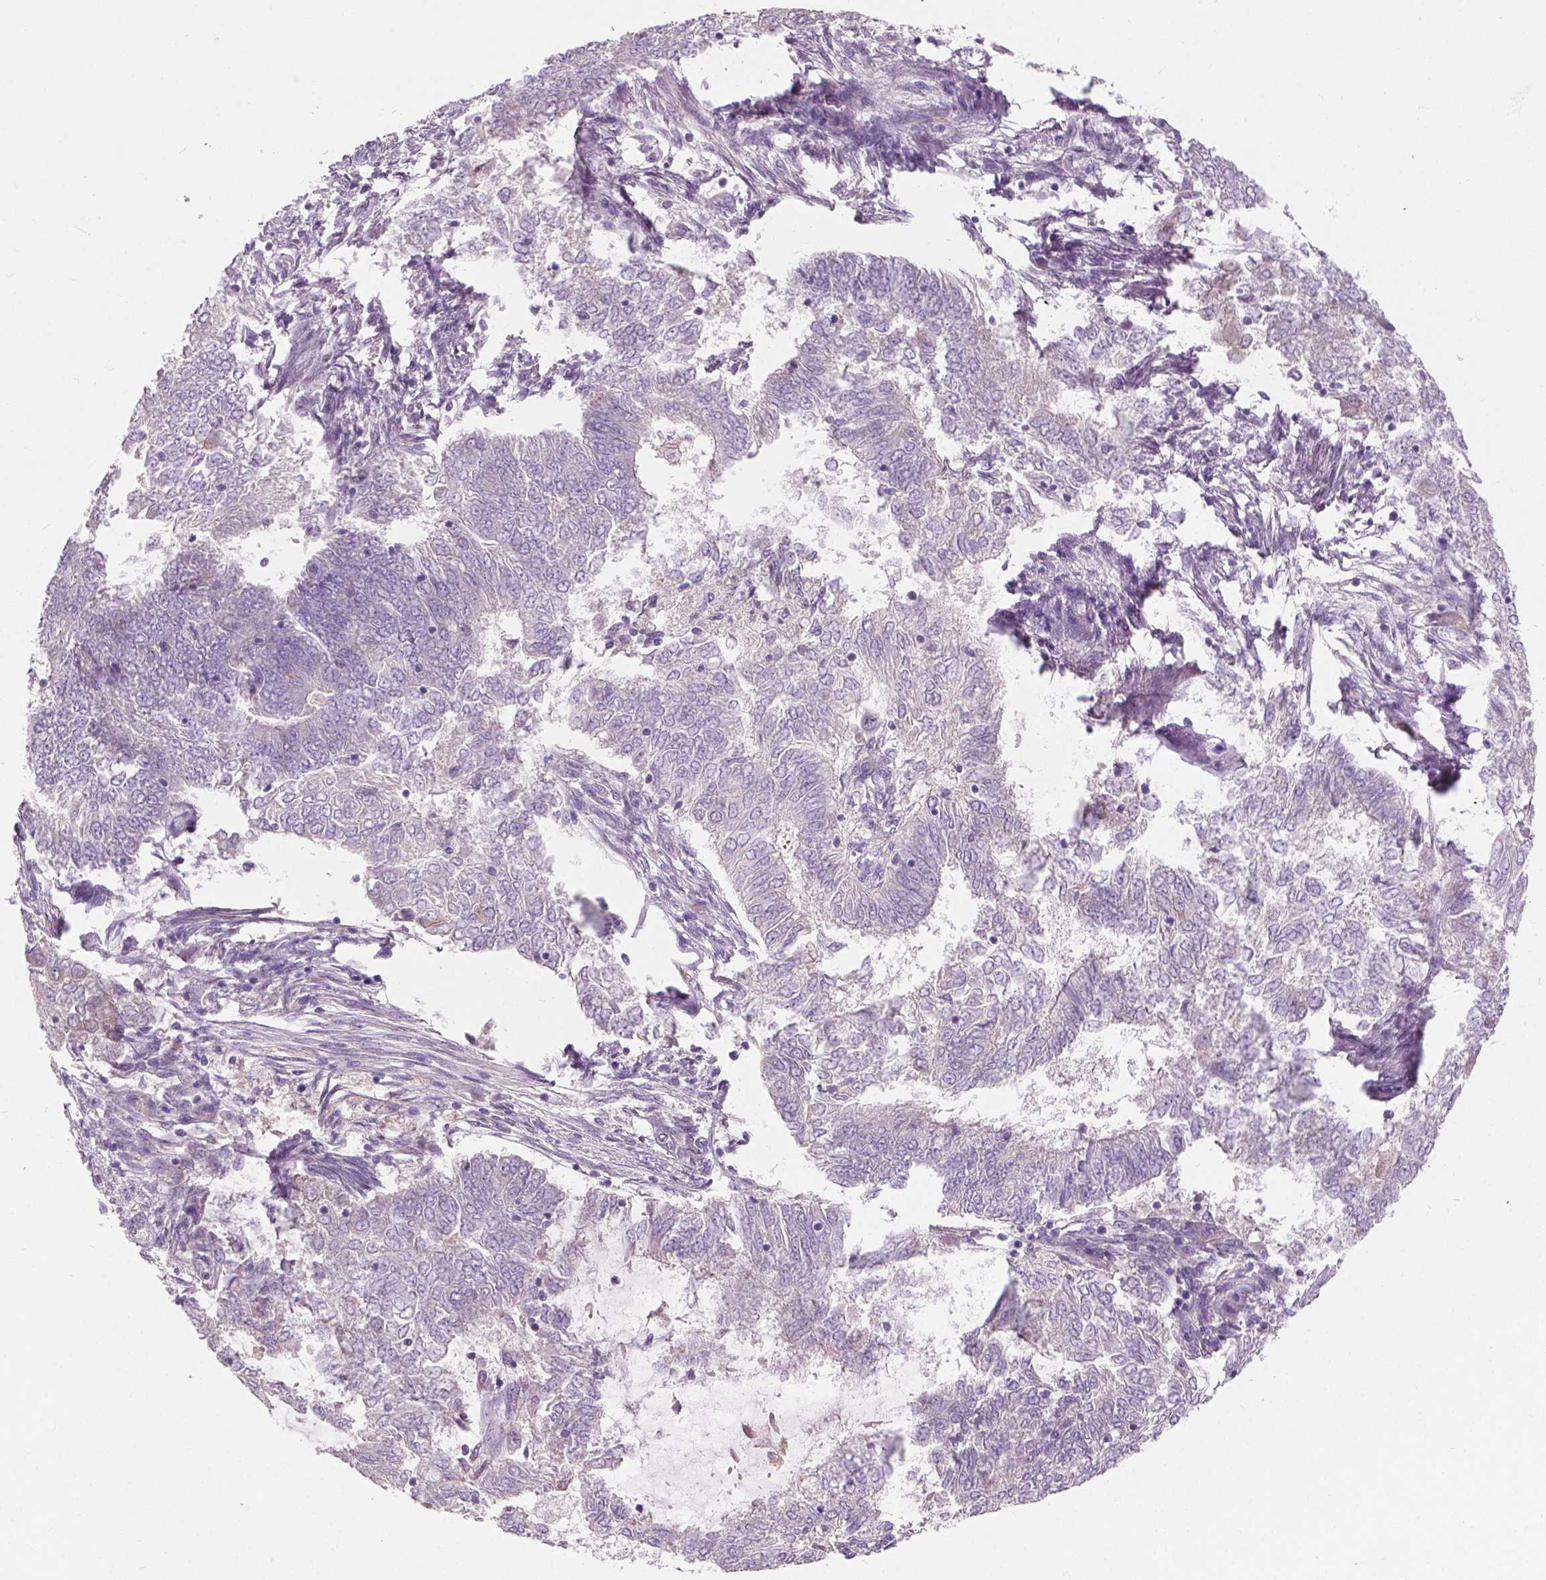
{"staining": {"intensity": "negative", "quantity": "none", "location": "none"}, "tissue": "endometrial cancer", "cell_type": "Tumor cells", "image_type": "cancer", "snomed": [{"axis": "morphology", "description": "Adenocarcinoma, NOS"}, {"axis": "topography", "description": "Endometrium"}], "caption": "IHC of endometrial cancer shows no positivity in tumor cells.", "gene": "RIIAD1", "patient": {"sex": "female", "age": 62}}